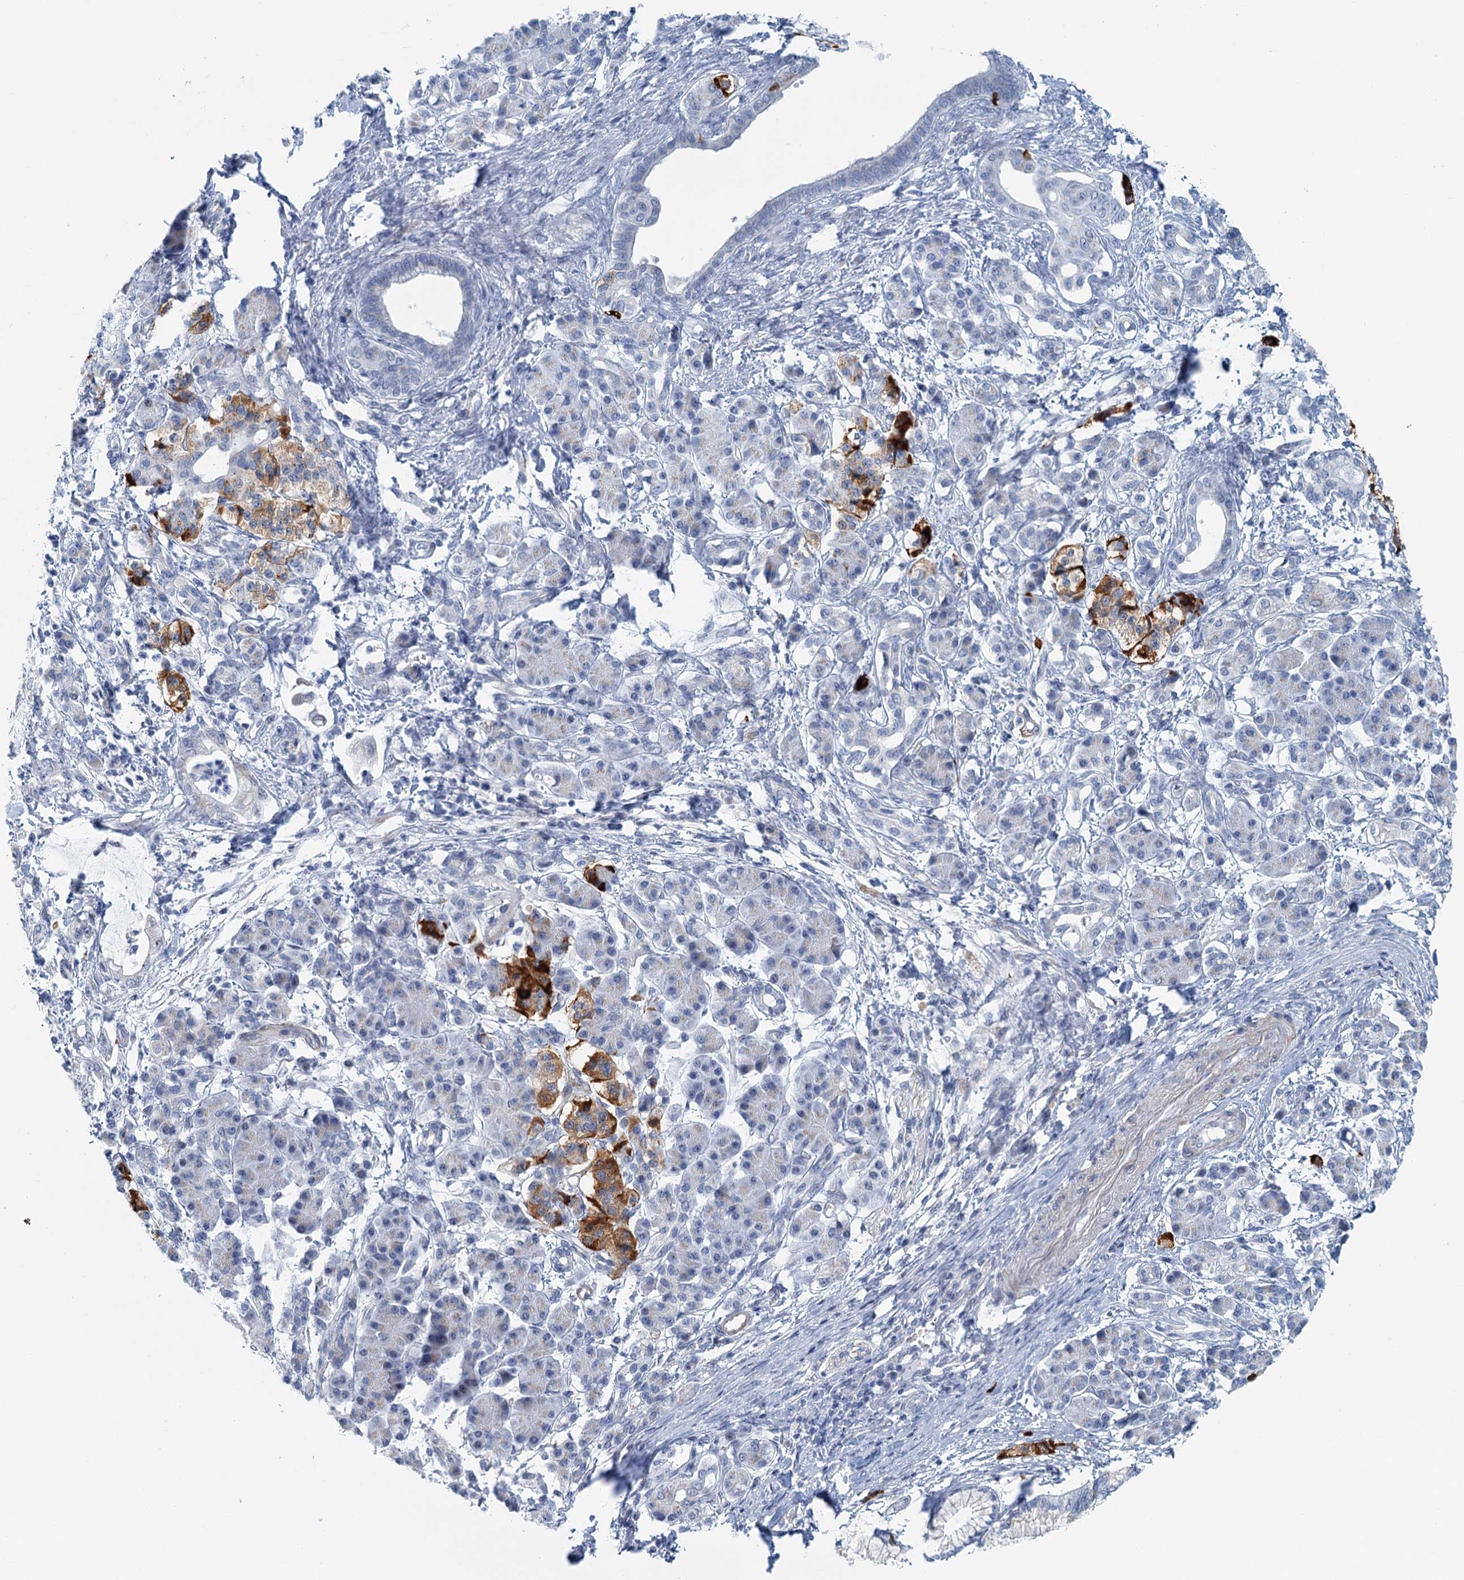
{"staining": {"intensity": "negative", "quantity": "none", "location": "none"}, "tissue": "pancreatic cancer", "cell_type": "Tumor cells", "image_type": "cancer", "snomed": [{"axis": "morphology", "description": "Adenocarcinoma, NOS"}, {"axis": "topography", "description": "Pancreas"}], "caption": "An immunohistochemistry micrograph of adenocarcinoma (pancreatic) is shown. There is no staining in tumor cells of adenocarcinoma (pancreatic). (Stains: DAB immunohistochemistry (IHC) with hematoxylin counter stain, Microscopy: brightfield microscopy at high magnification).", "gene": "ZNF527", "patient": {"sex": "female", "age": 55}}